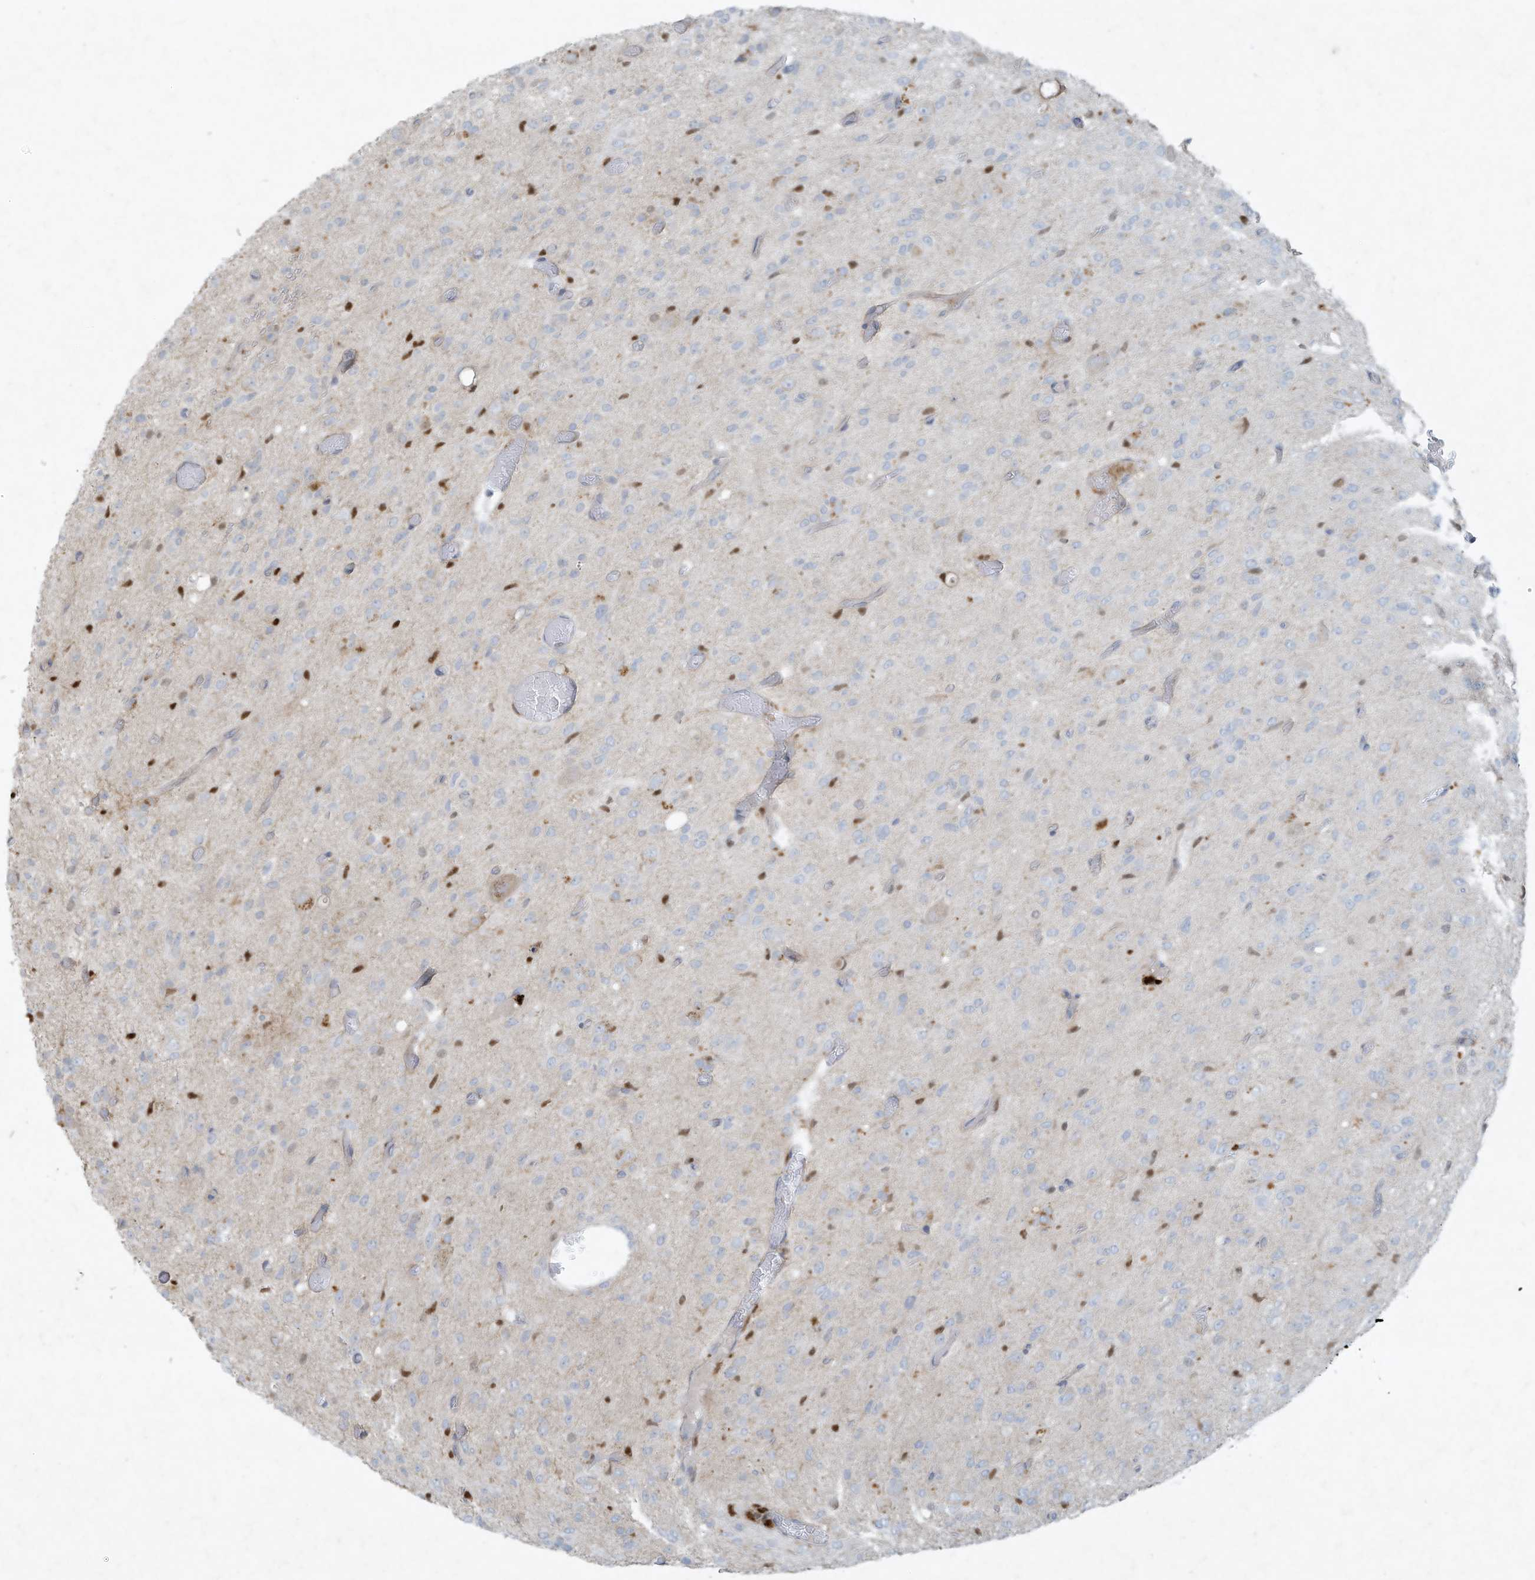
{"staining": {"intensity": "negative", "quantity": "none", "location": "none"}, "tissue": "glioma", "cell_type": "Tumor cells", "image_type": "cancer", "snomed": [{"axis": "morphology", "description": "Glioma, malignant, High grade"}, {"axis": "topography", "description": "Brain"}], "caption": "The image demonstrates no significant expression in tumor cells of glioma.", "gene": "TUBE1", "patient": {"sex": "female", "age": 59}}